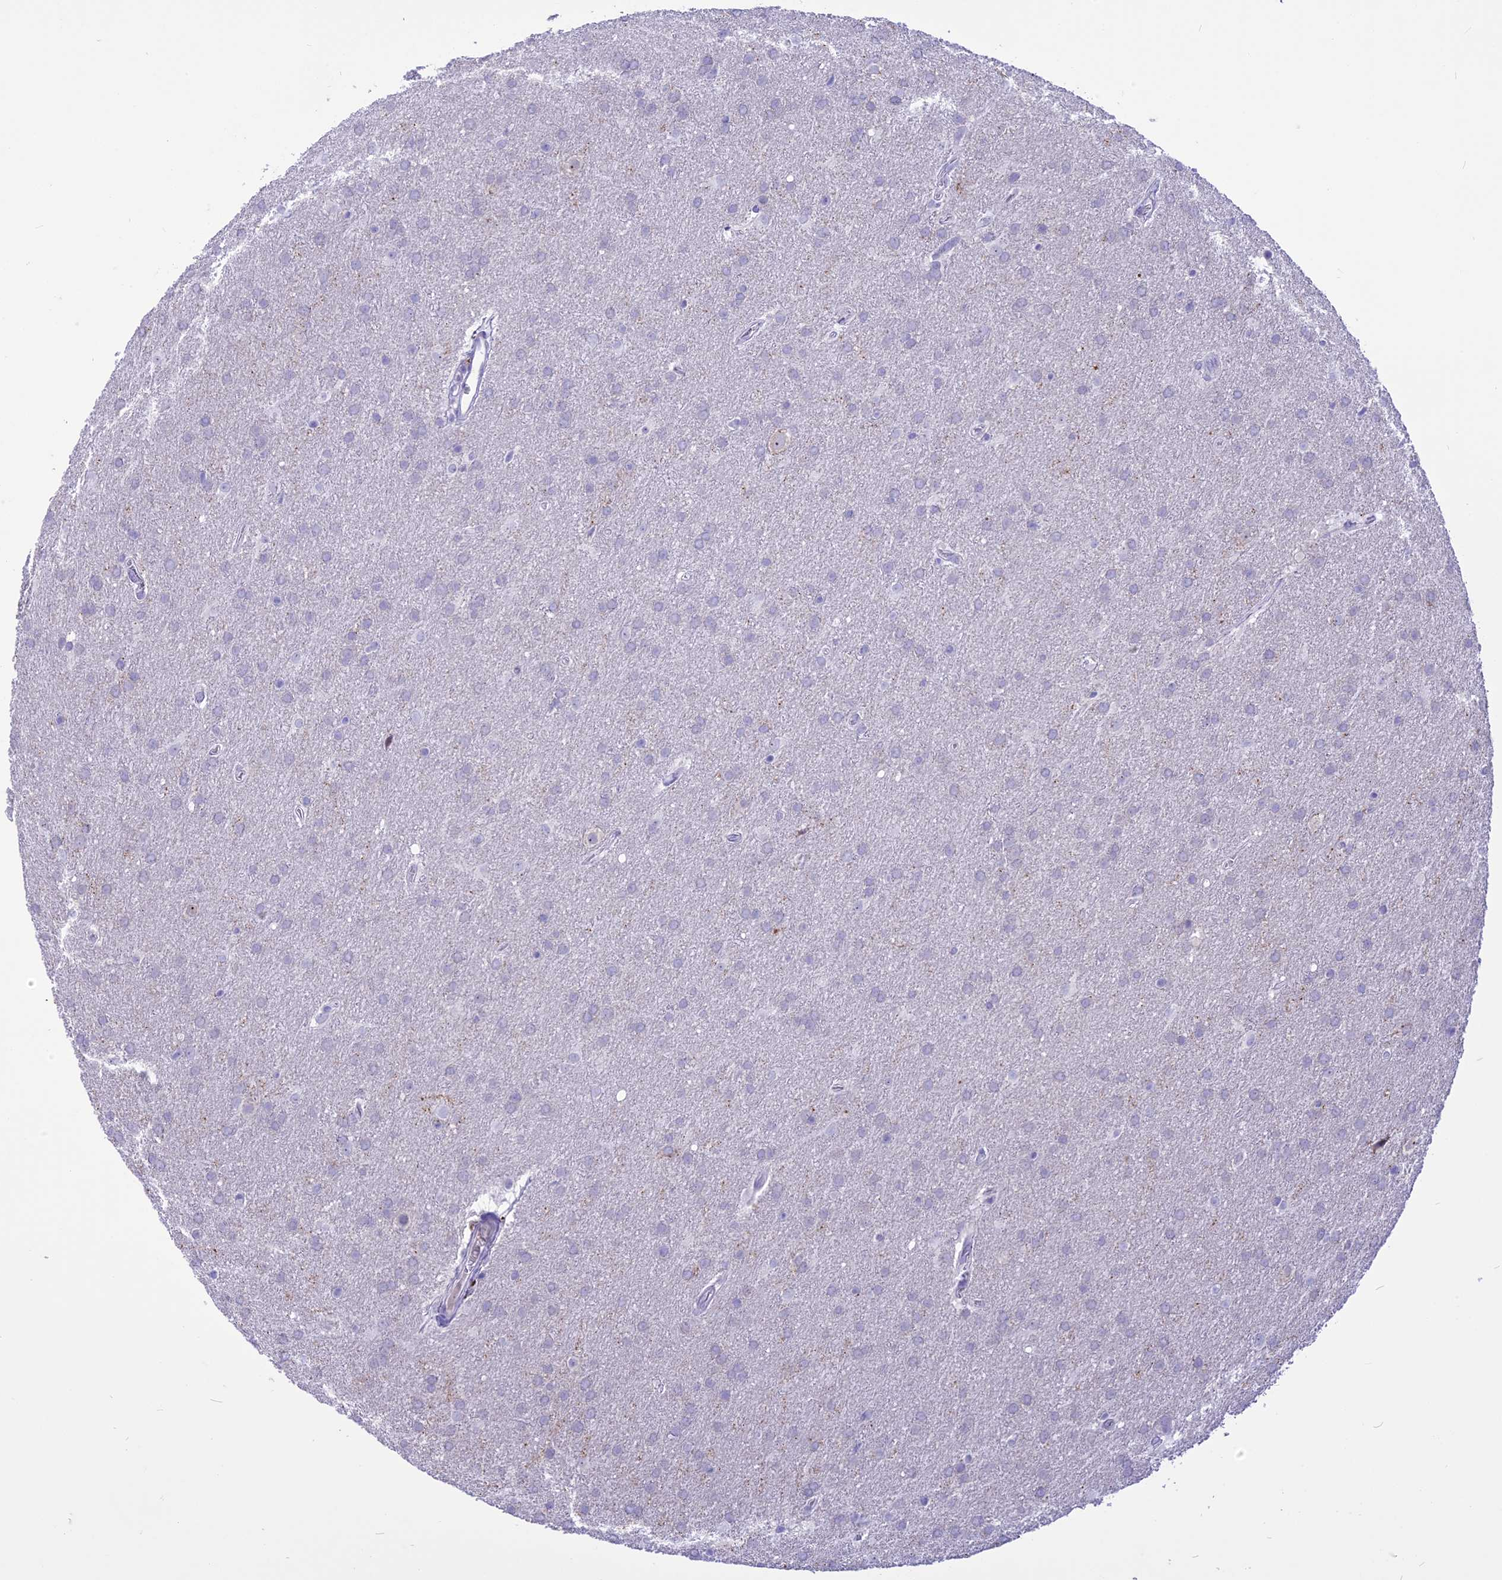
{"staining": {"intensity": "negative", "quantity": "none", "location": "none"}, "tissue": "glioma", "cell_type": "Tumor cells", "image_type": "cancer", "snomed": [{"axis": "morphology", "description": "Glioma, malignant, Low grade"}, {"axis": "topography", "description": "Brain"}], "caption": "Glioma was stained to show a protein in brown. There is no significant positivity in tumor cells.", "gene": "CMSS1", "patient": {"sex": "female", "age": 32}}